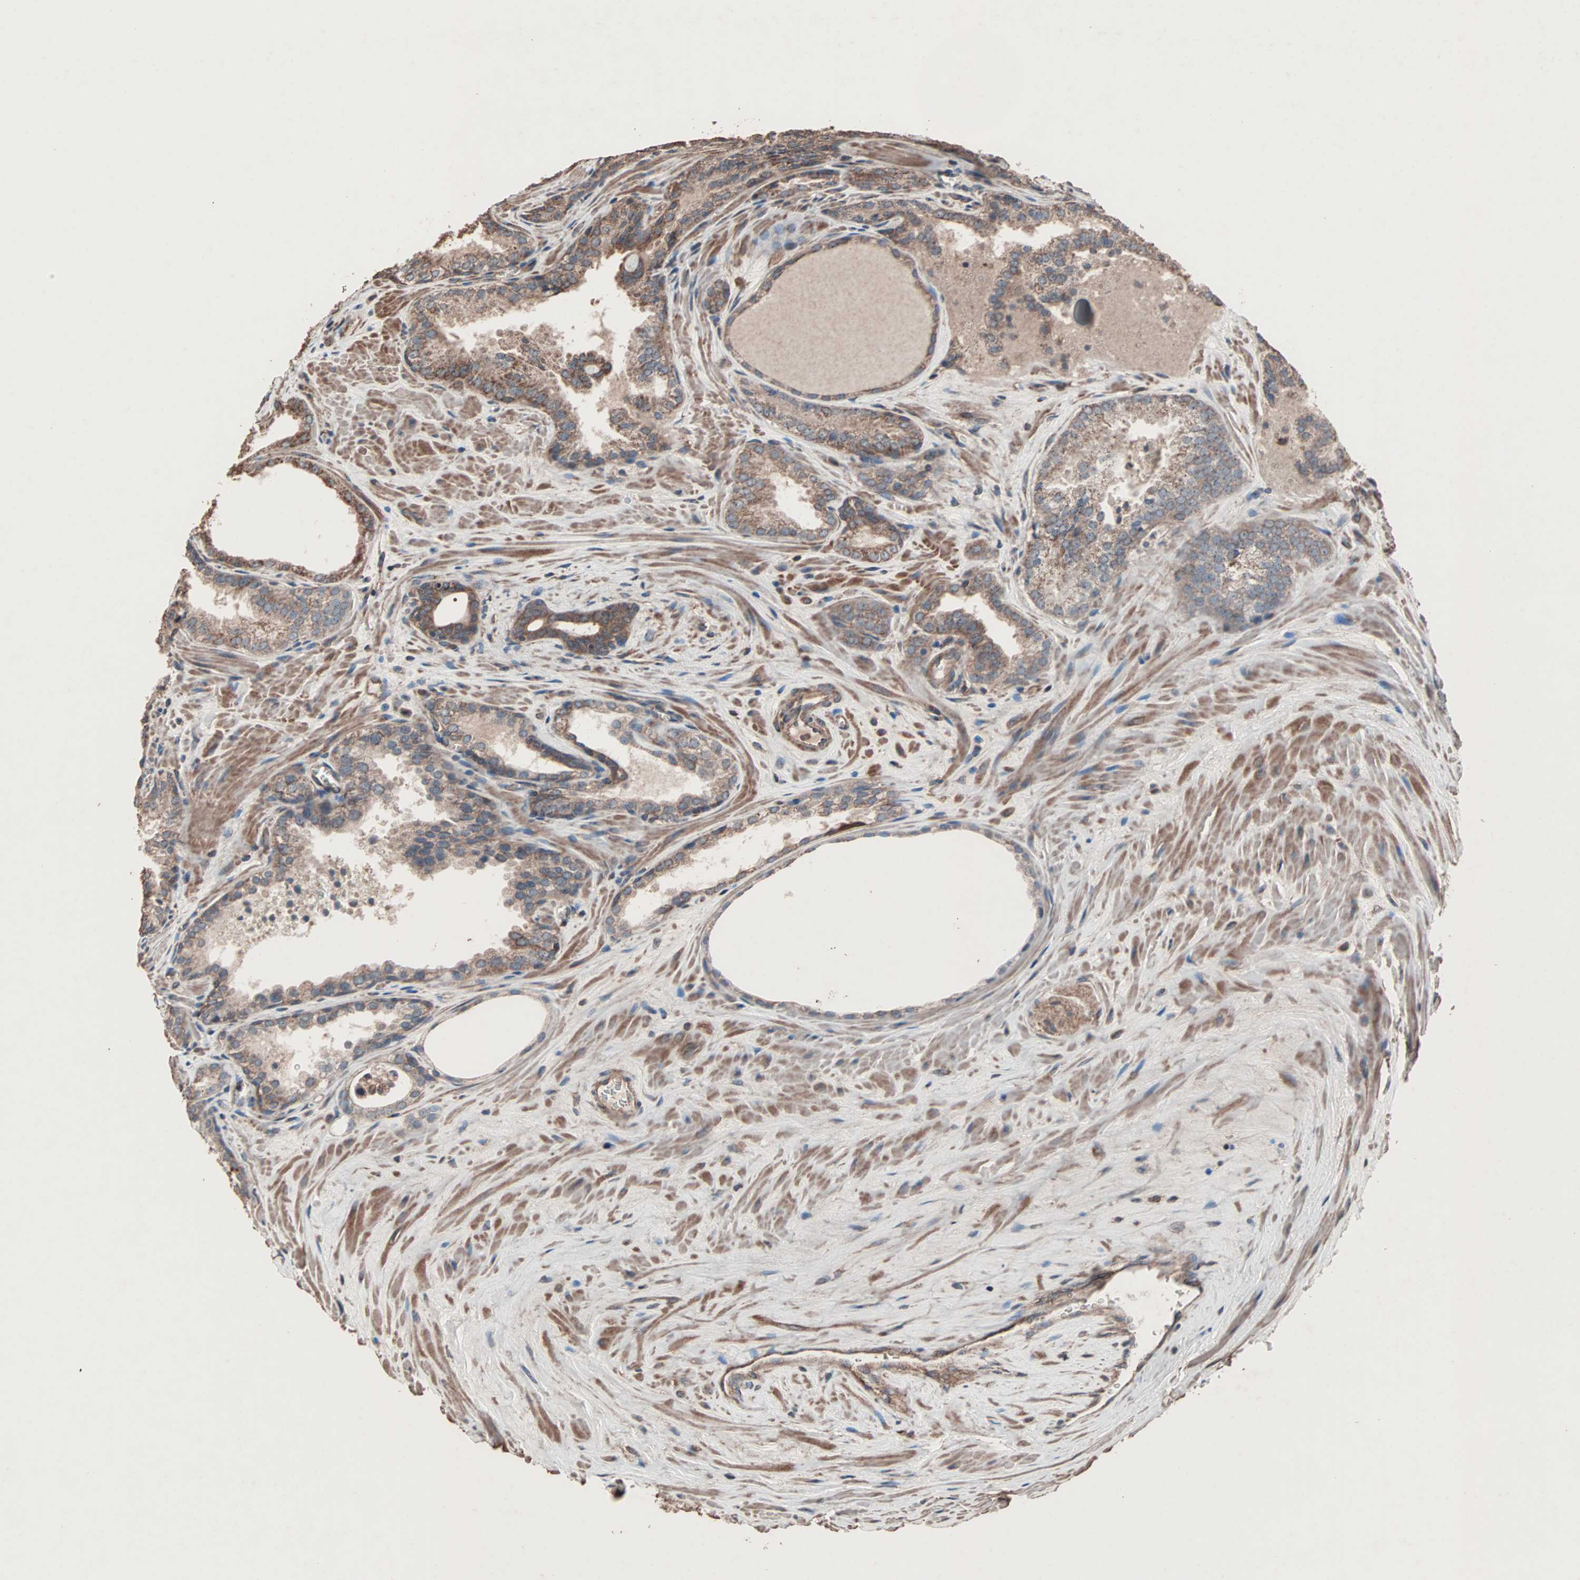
{"staining": {"intensity": "moderate", "quantity": ">75%", "location": "cytoplasmic/membranous"}, "tissue": "prostate cancer", "cell_type": "Tumor cells", "image_type": "cancer", "snomed": [{"axis": "morphology", "description": "Adenocarcinoma, Low grade"}, {"axis": "topography", "description": "Prostate"}], "caption": "A brown stain highlights moderate cytoplasmic/membranous positivity of a protein in human low-grade adenocarcinoma (prostate) tumor cells.", "gene": "MRPL2", "patient": {"sex": "male", "age": 60}}